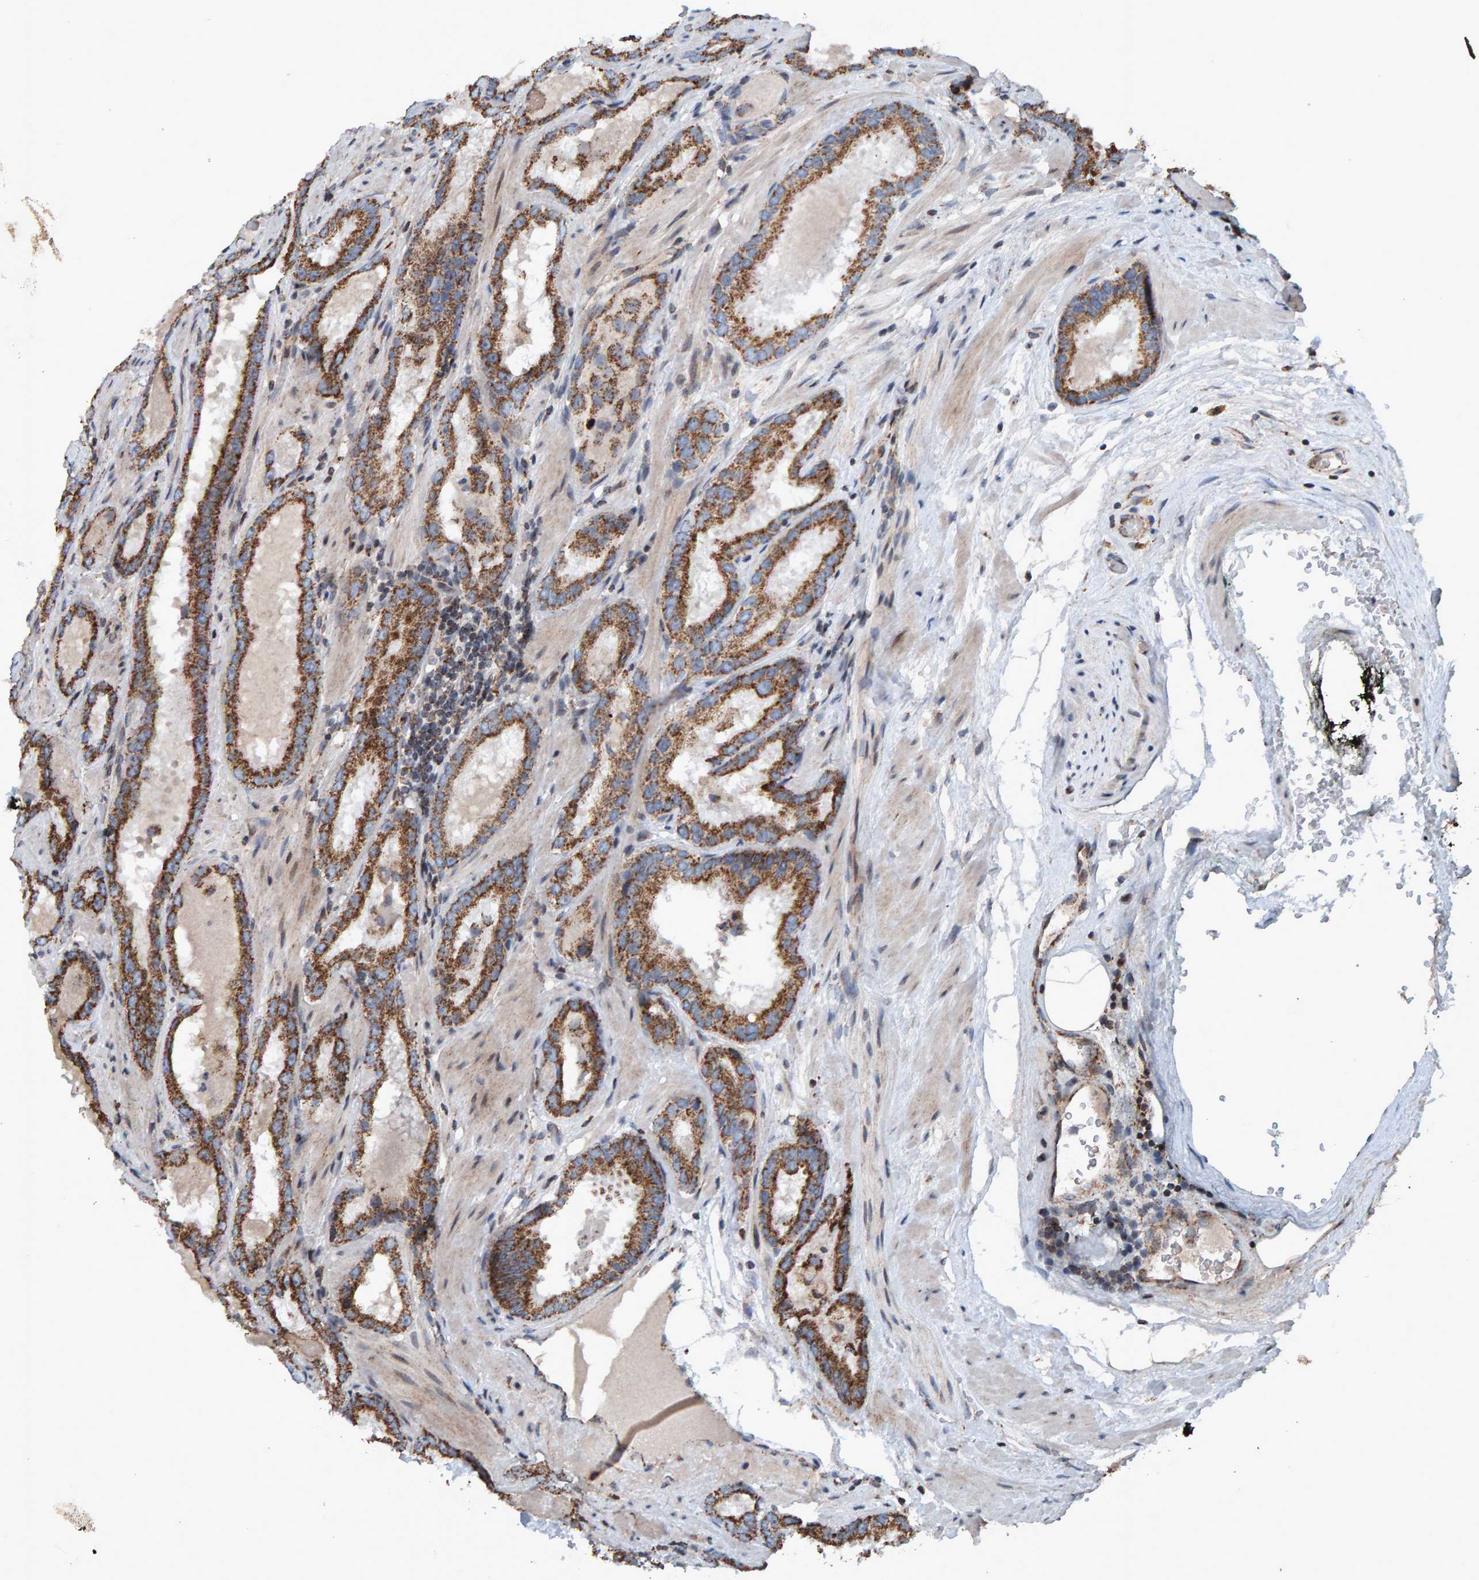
{"staining": {"intensity": "moderate", "quantity": ">75%", "location": "cytoplasmic/membranous"}, "tissue": "prostate cancer", "cell_type": "Tumor cells", "image_type": "cancer", "snomed": [{"axis": "morphology", "description": "Adenocarcinoma, Low grade"}, {"axis": "topography", "description": "Prostate"}], "caption": "Prostate cancer (low-grade adenocarcinoma) stained with a protein marker displays moderate staining in tumor cells.", "gene": "ZNF48", "patient": {"sex": "male", "age": 51}}